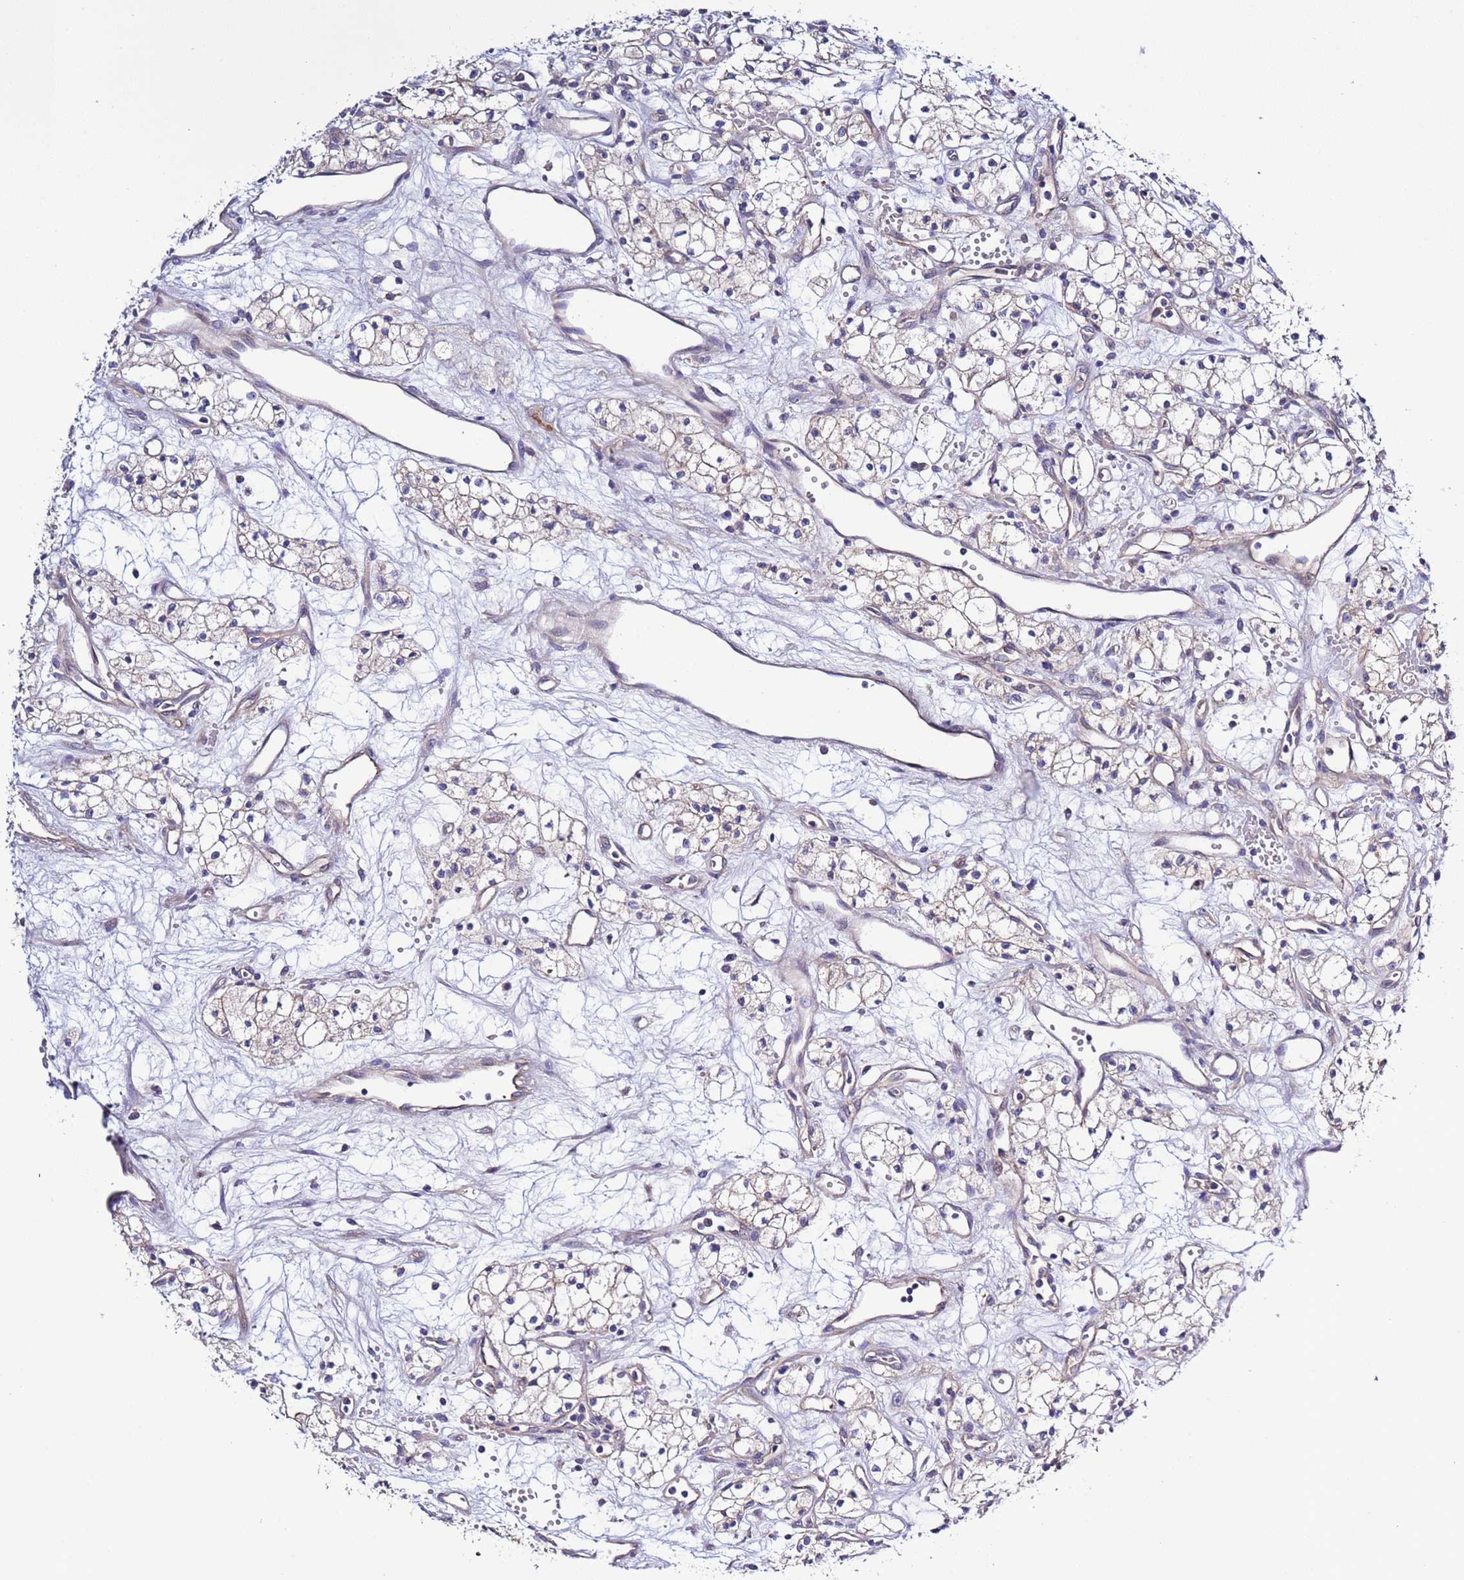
{"staining": {"intensity": "weak", "quantity": "<25%", "location": "cytoplasmic/membranous"}, "tissue": "renal cancer", "cell_type": "Tumor cells", "image_type": "cancer", "snomed": [{"axis": "morphology", "description": "Adenocarcinoma, NOS"}, {"axis": "topography", "description": "Kidney"}], "caption": "High power microscopy photomicrograph of an immunohistochemistry image of adenocarcinoma (renal), revealing no significant expression in tumor cells. (Stains: DAB (3,3'-diaminobenzidine) immunohistochemistry with hematoxylin counter stain, Microscopy: brightfield microscopy at high magnification).", "gene": "SPCS1", "patient": {"sex": "male", "age": 59}}